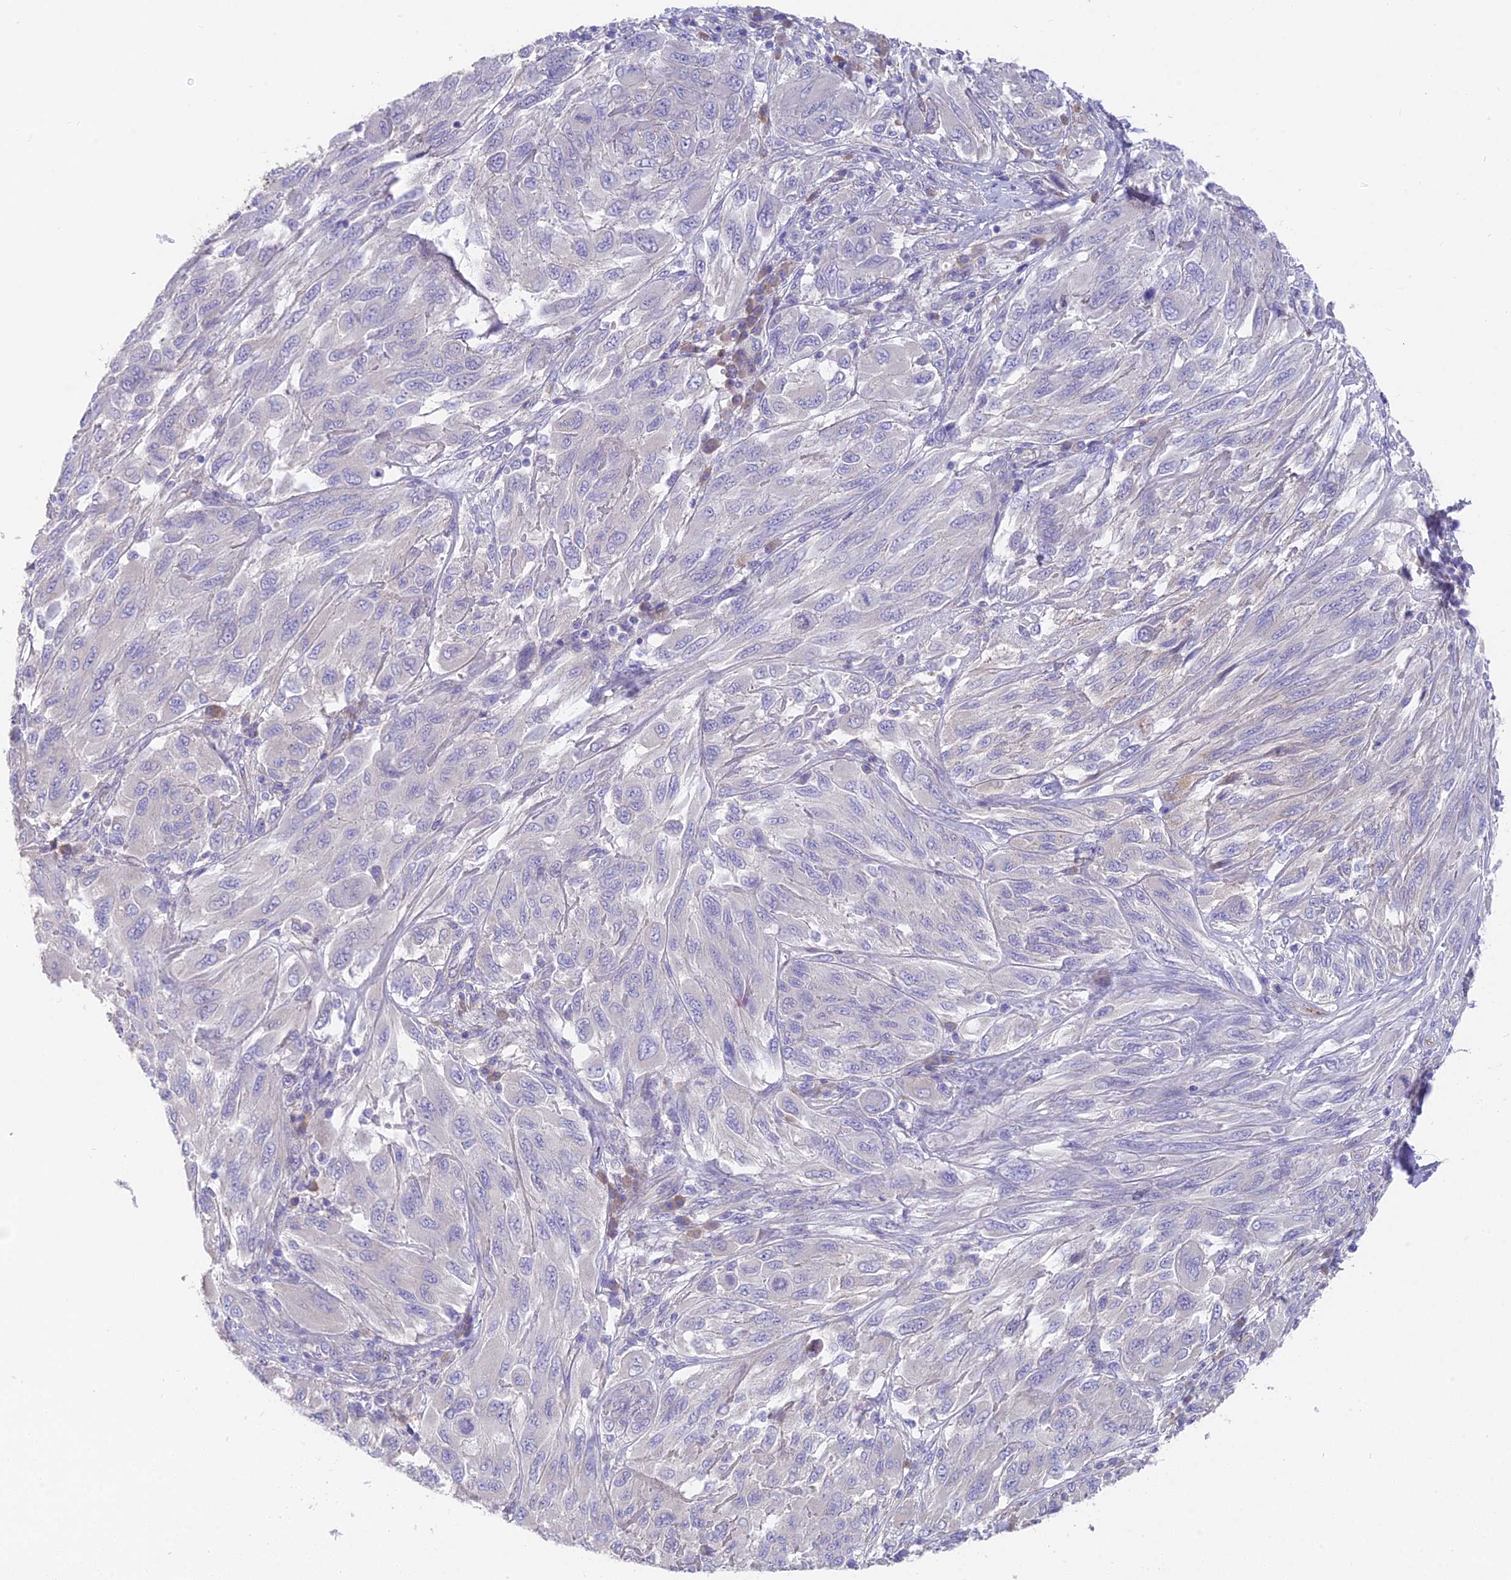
{"staining": {"intensity": "negative", "quantity": "none", "location": "none"}, "tissue": "melanoma", "cell_type": "Tumor cells", "image_type": "cancer", "snomed": [{"axis": "morphology", "description": "Malignant melanoma, NOS"}, {"axis": "topography", "description": "Skin"}], "caption": "DAB (3,3'-diaminobenzidine) immunohistochemical staining of human melanoma displays no significant positivity in tumor cells. (Immunohistochemistry, brightfield microscopy, high magnification).", "gene": "FAM168B", "patient": {"sex": "female", "age": 91}}